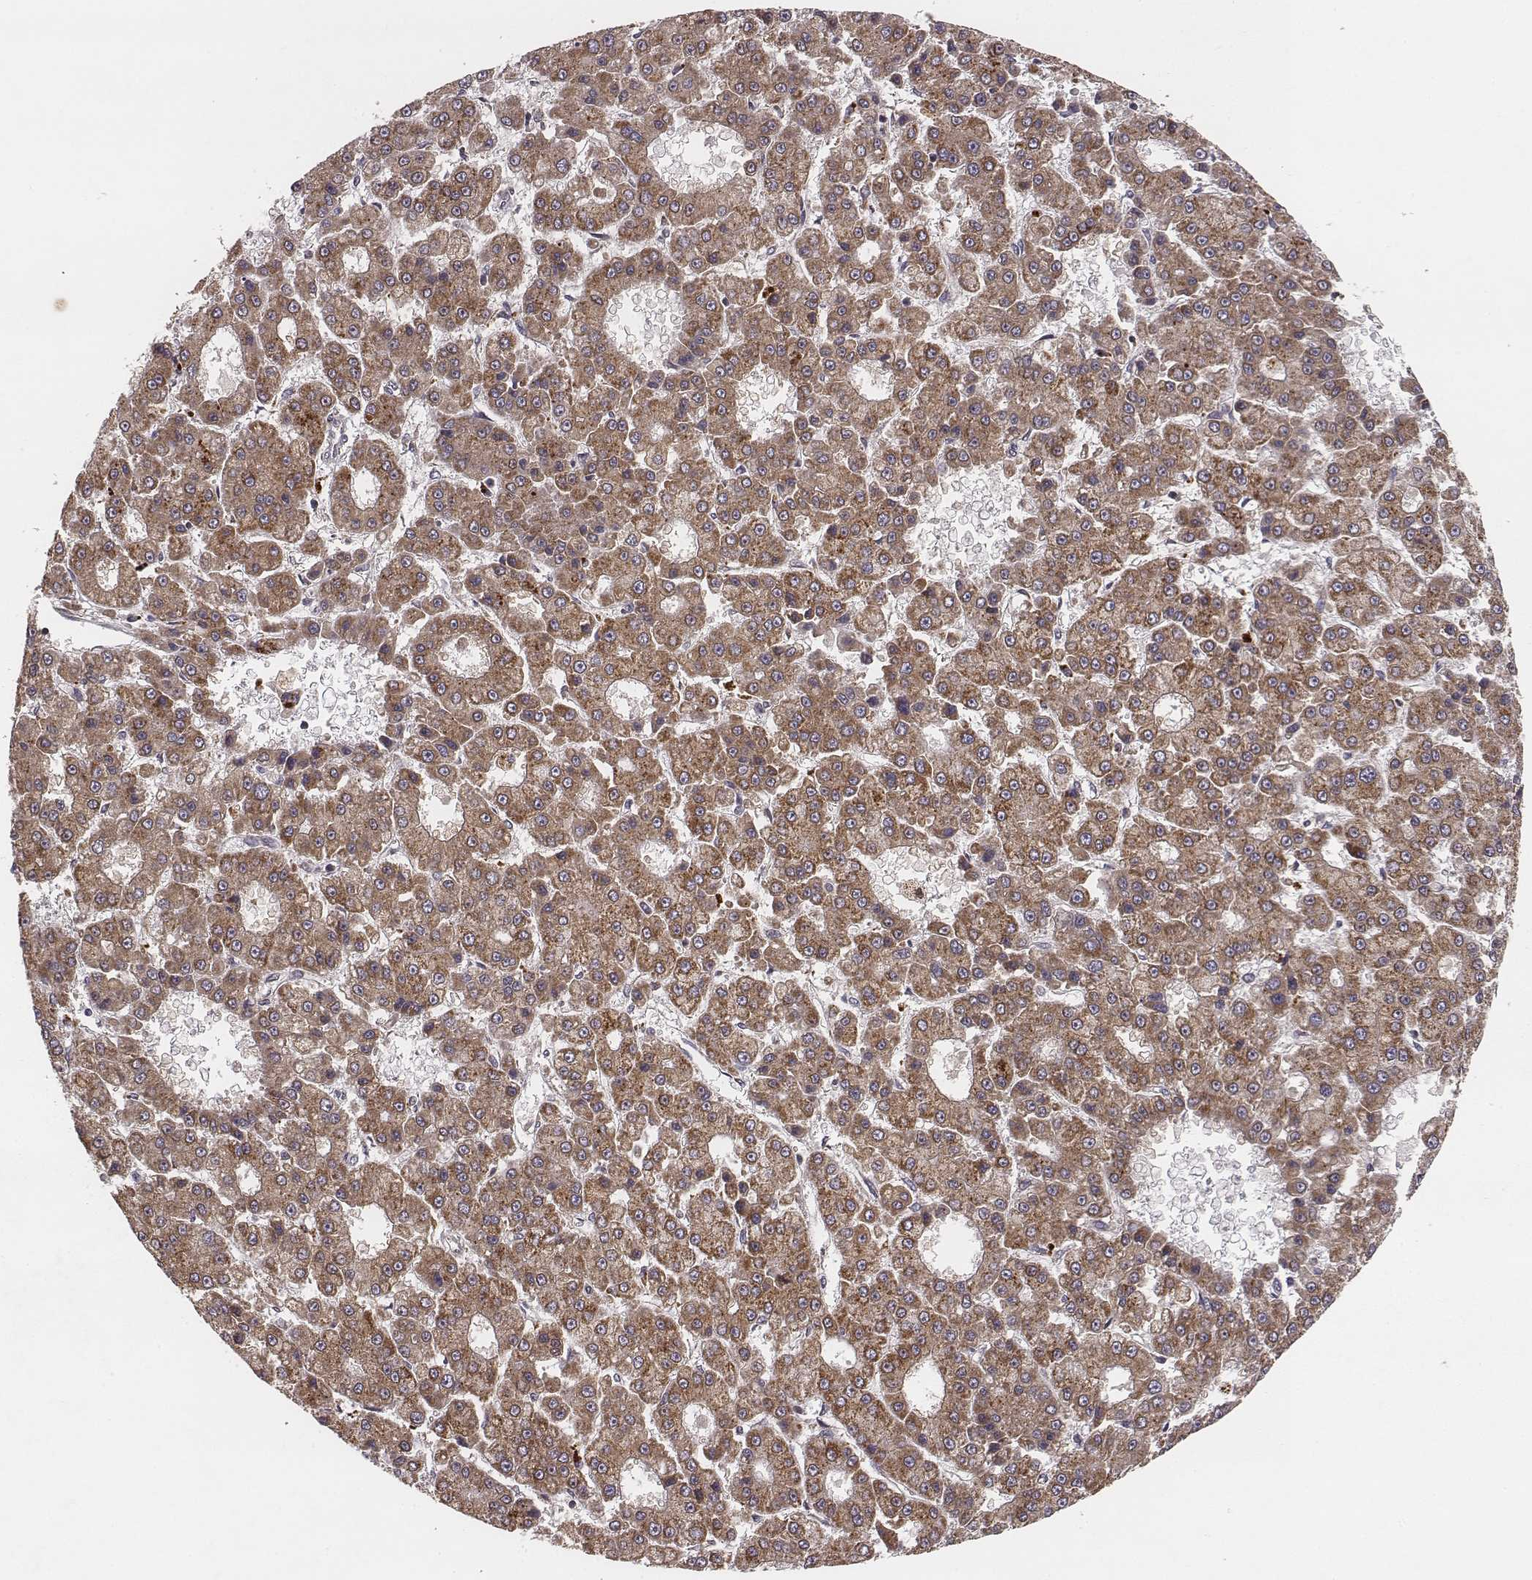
{"staining": {"intensity": "moderate", "quantity": ">75%", "location": "cytoplasmic/membranous"}, "tissue": "liver cancer", "cell_type": "Tumor cells", "image_type": "cancer", "snomed": [{"axis": "morphology", "description": "Carcinoma, Hepatocellular, NOS"}, {"axis": "topography", "description": "Liver"}], "caption": "This histopathology image reveals immunohistochemistry staining of liver cancer (hepatocellular carcinoma), with medium moderate cytoplasmic/membranous expression in approximately >75% of tumor cells.", "gene": "ZDHHC21", "patient": {"sex": "male", "age": 70}}